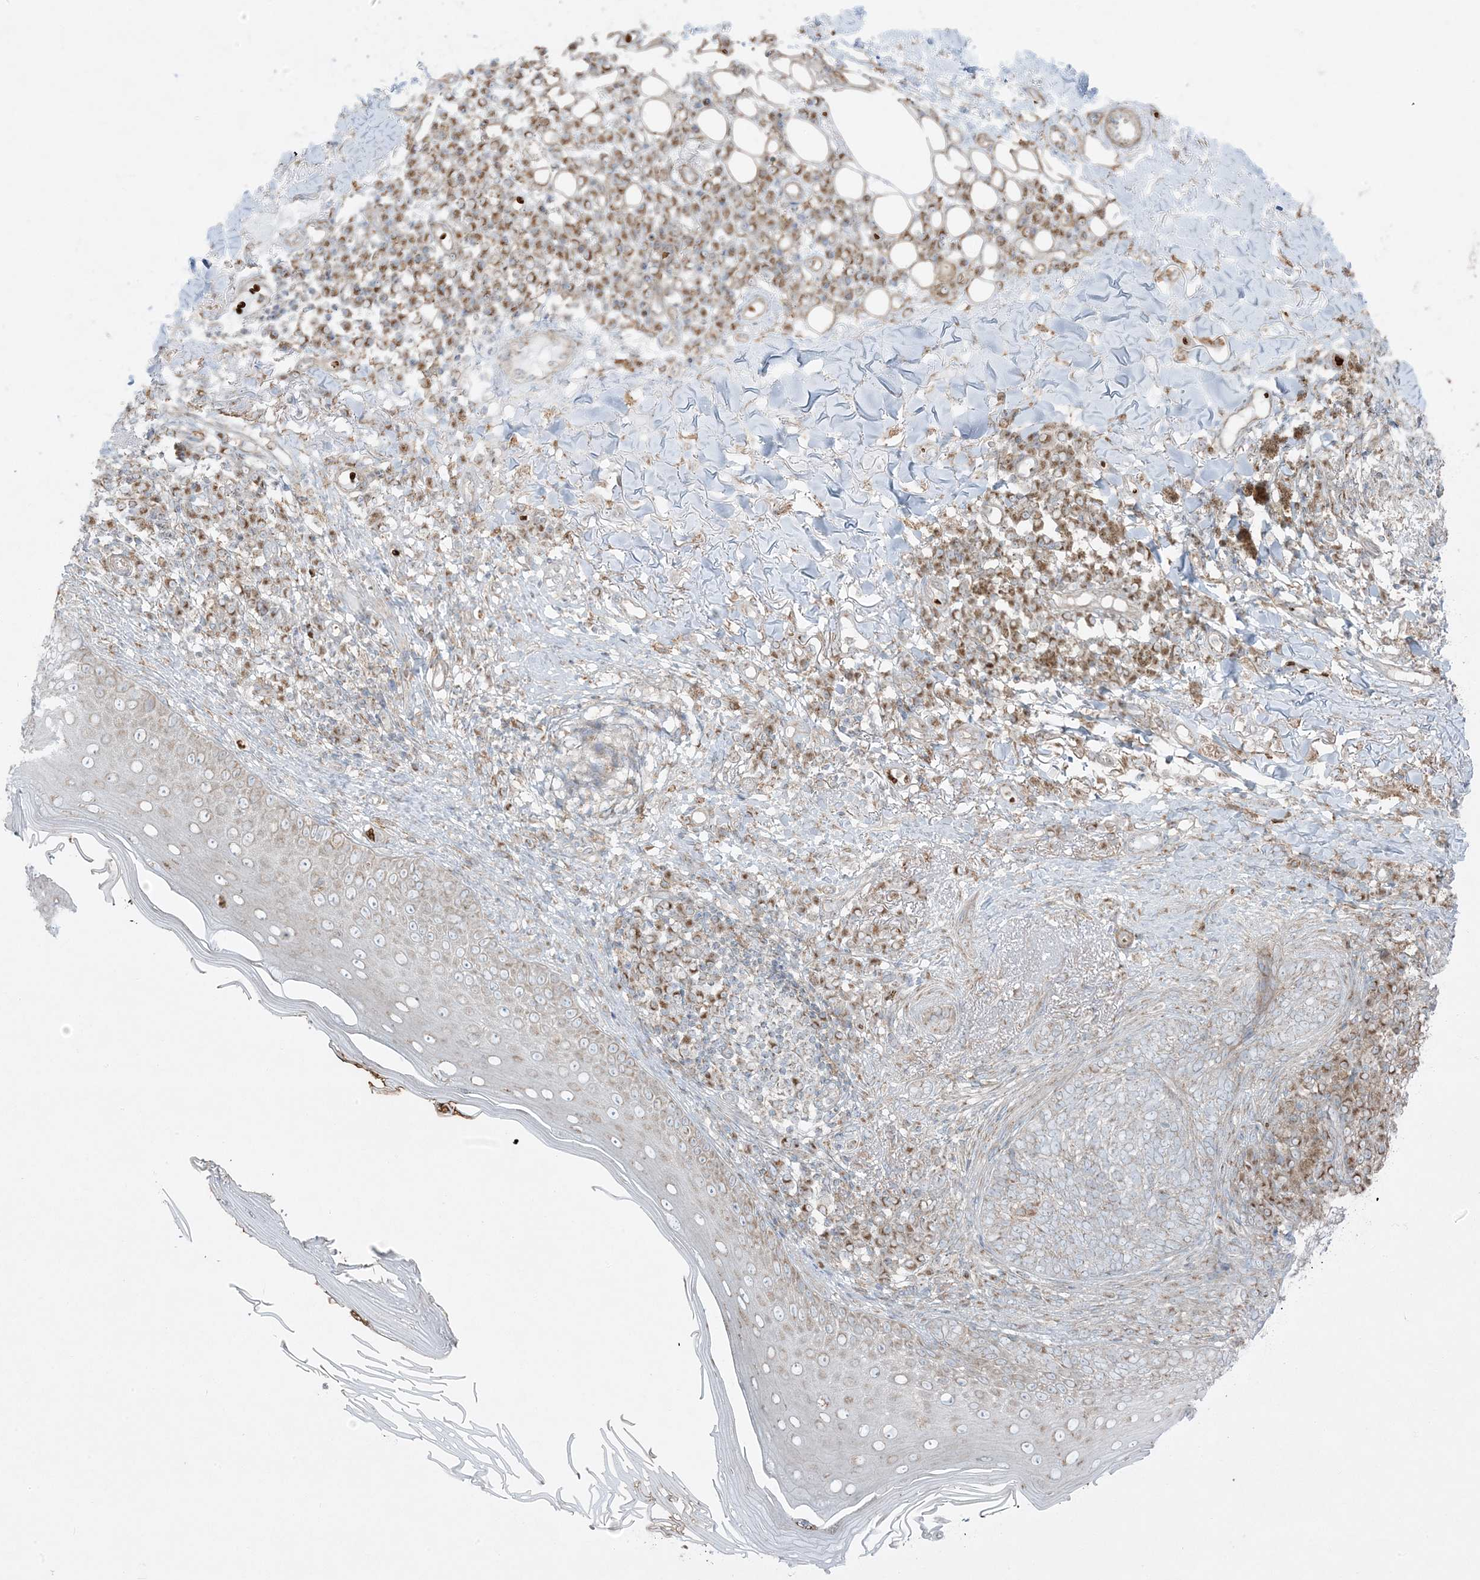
{"staining": {"intensity": "weak", "quantity": "<25%", "location": "cytoplasmic/membranous"}, "tissue": "skin cancer", "cell_type": "Tumor cells", "image_type": "cancer", "snomed": [{"axis": "morphology", "description": "Basal cell carcinoma"}, {"axis": "topography", "description": "Skin"}], "caption": "IHC photomicrograph of human skin cancer stained for a protein (brown), which demonstrates no staining in tumor cells.", "gene": "PIK3R4", "patient": {"sex": "male", "age": 85}}